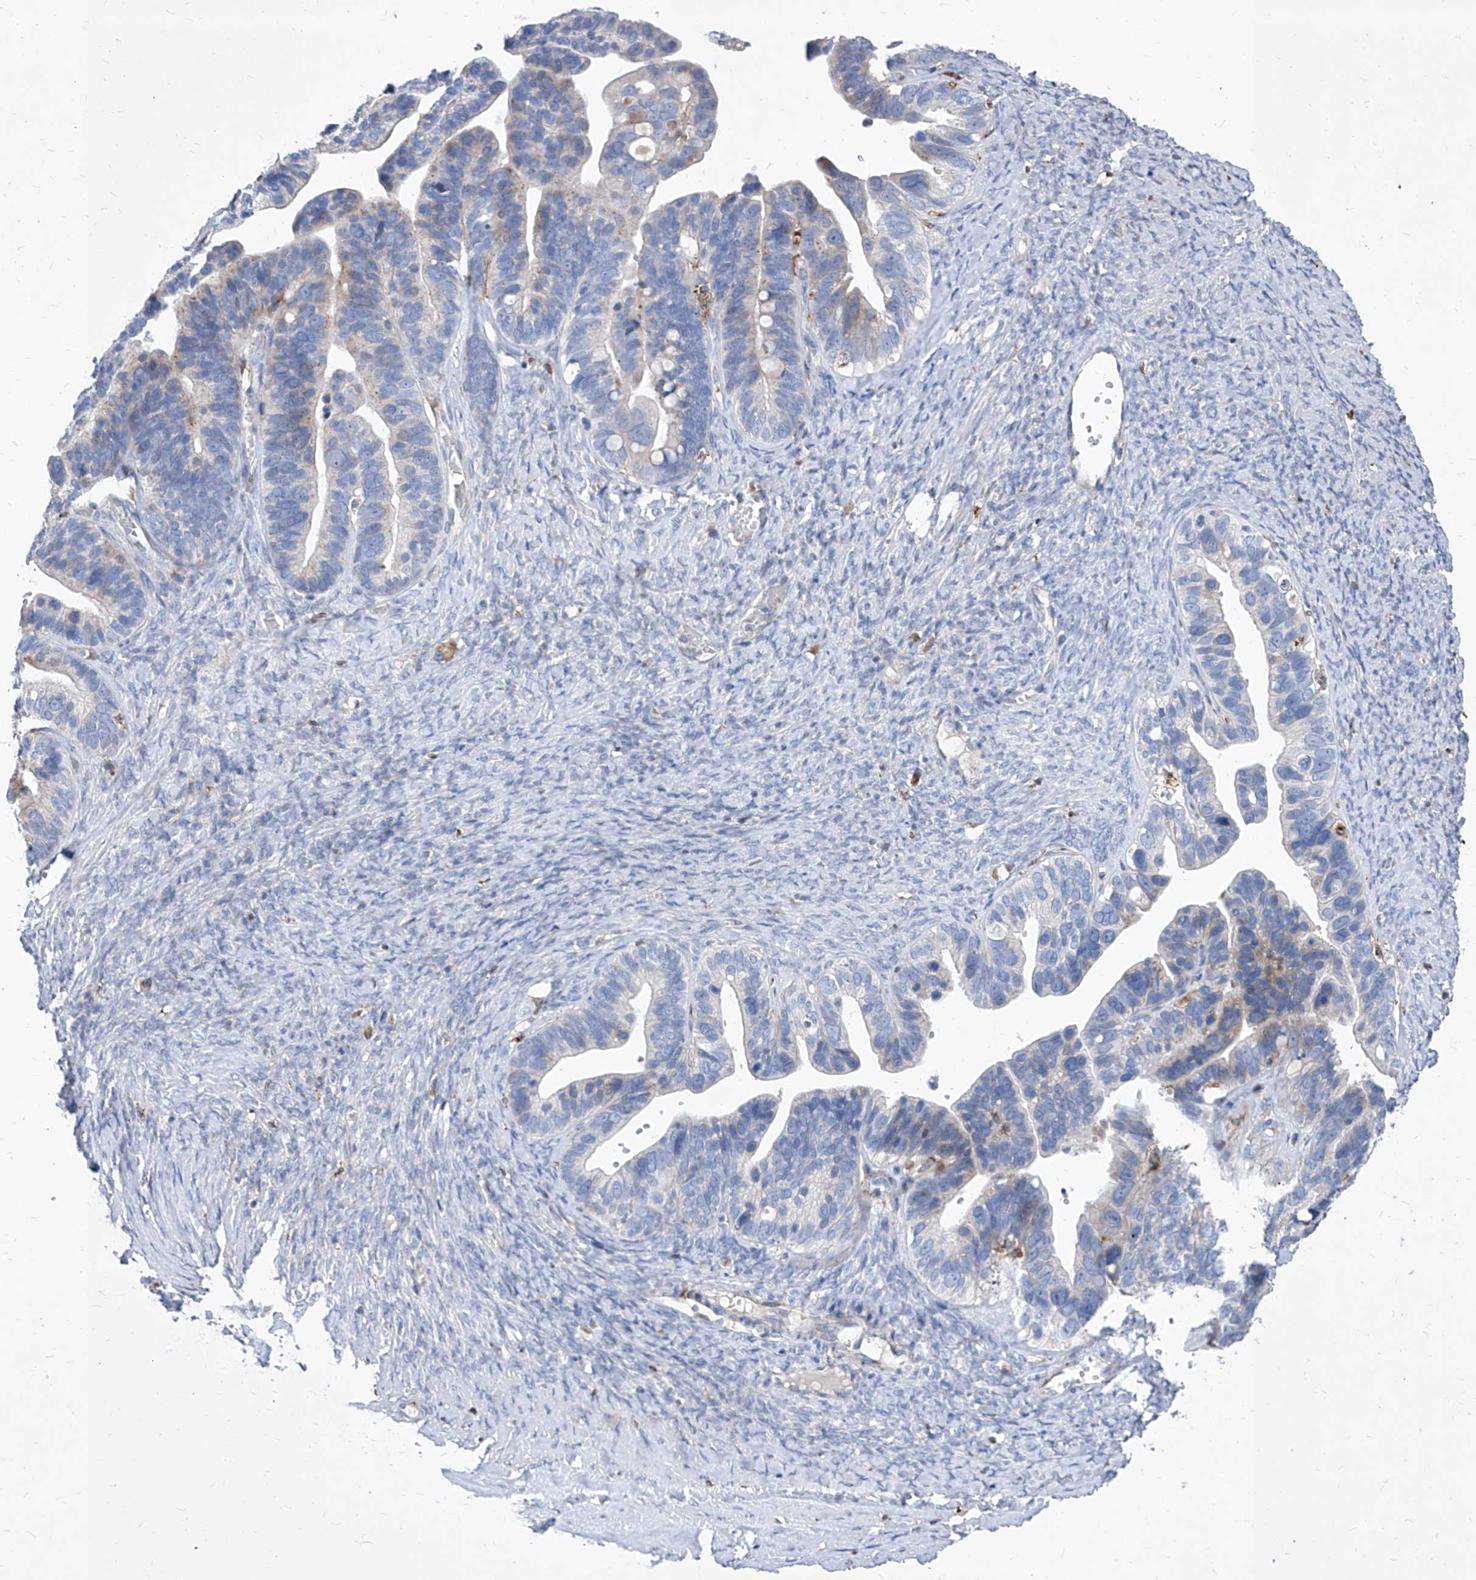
{"staining": {"intensity": "weak", "quantity": "<25%", "location": "cytoplasmic/membranous"}, "tissue": "ovarian cancer", "cell_type": "Tumor cells", "image_type": "cancer", "snomed": [{"axis": "morphology", "description": "Cystadenocarcinoma, serous, NOS"}, {"axis": "topography", "description": "Ovary"}], "caption": "Immunohistochemical staining of ovarian cancer shows no significant positivity in tumor cells.", "gene": "UBOX5", "patient": {"sex": "female", "age": 56}}